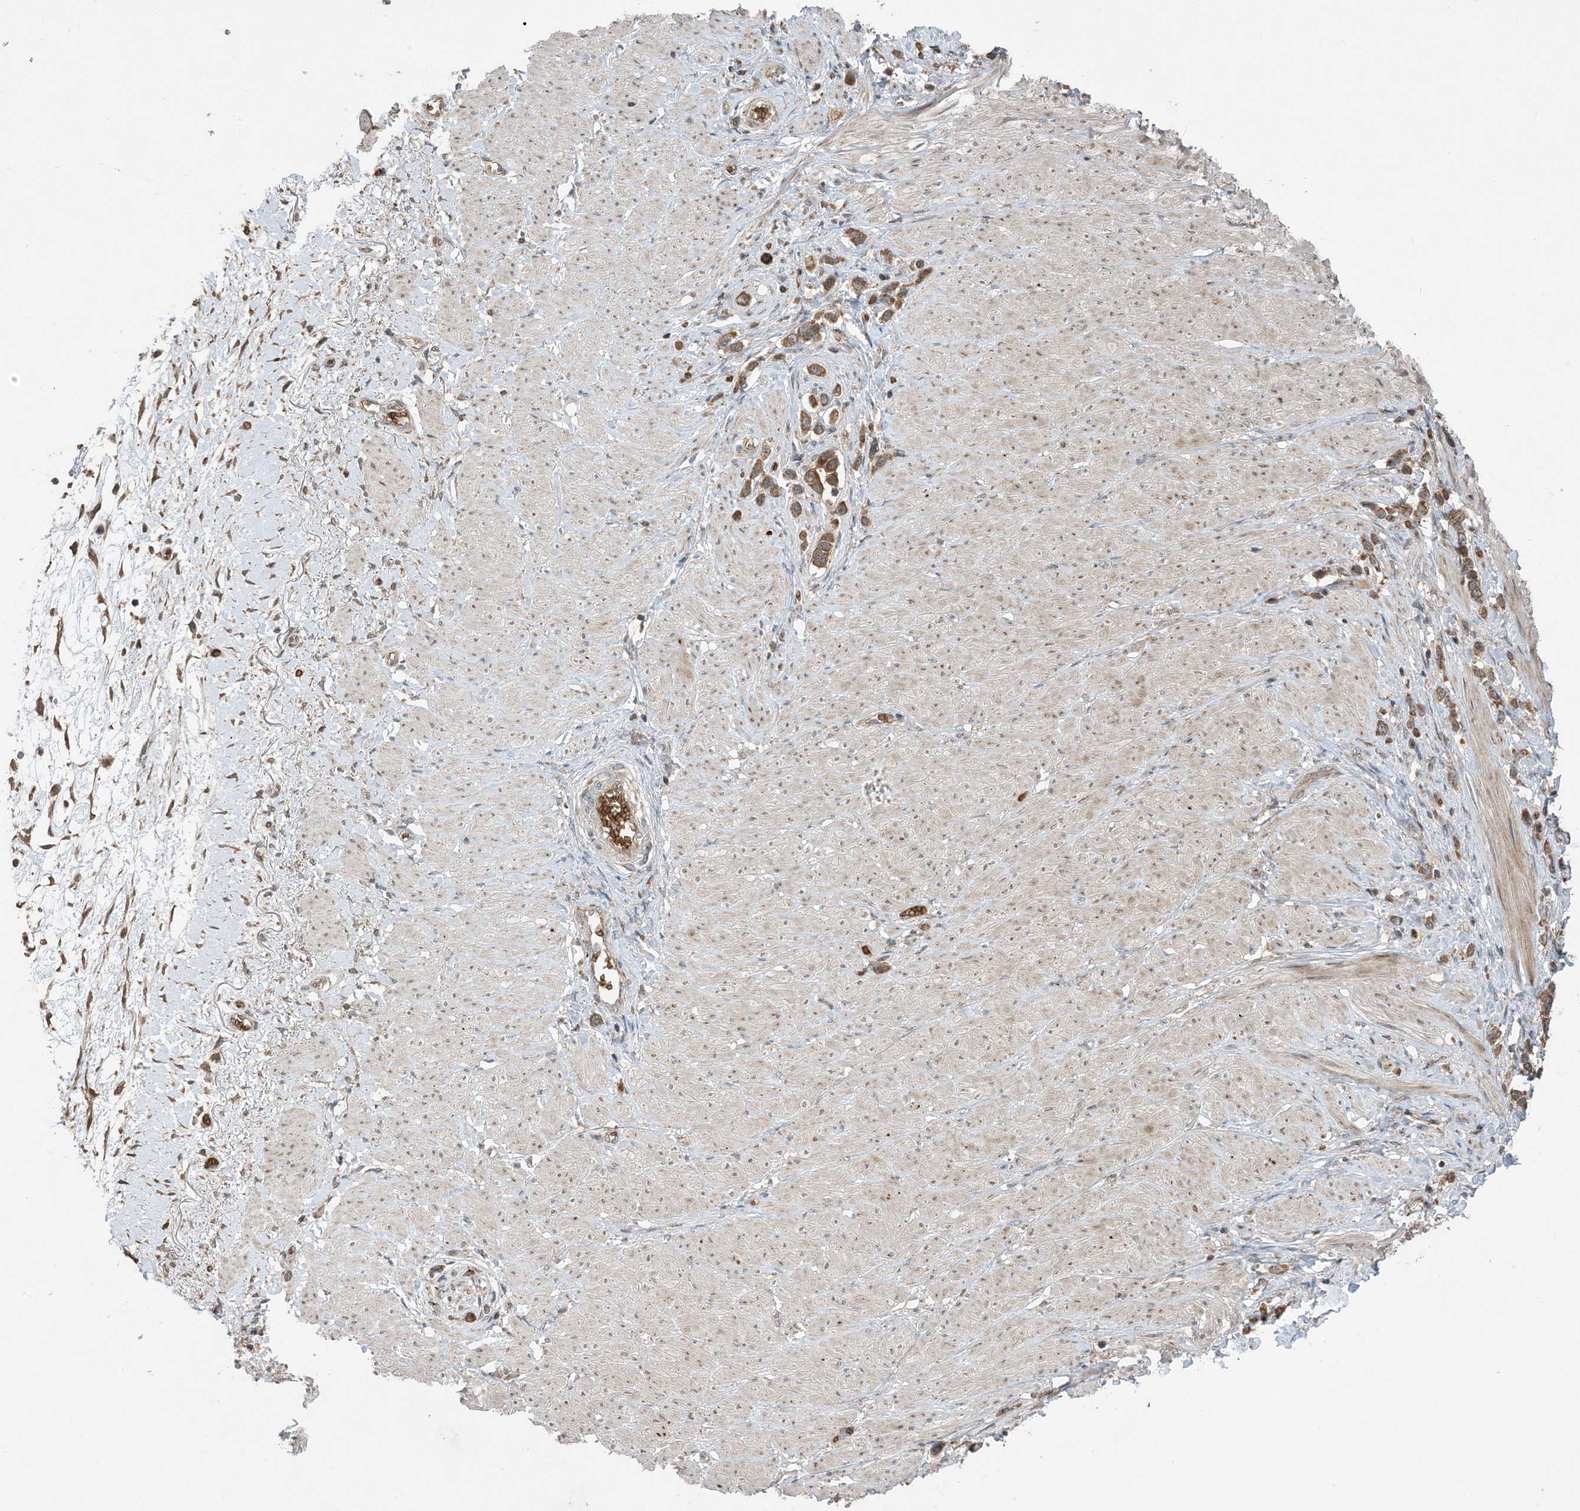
{"staining": {"intensity": "moderate", "quantity": ">75%", "location": "cytoplasmic/membranous"}, "tissue": "stomach cancer", "cell_type": "Tumor cells", "image_type": "cancer", "snomed": [{"axis": "morphology", "description": "Adenocarcinoma, NOS"}, {"axis": "topography", "description": "Stomach"}], "caption": "Protein analysis of stomach cancer (adenocarcinoma) tissue demonstrates moderate cytoplasmic/membranous staining in approximately >75% of tumor cells.", "gene": "PUSL1", "patient": {"sex": "female", "age": 65}}